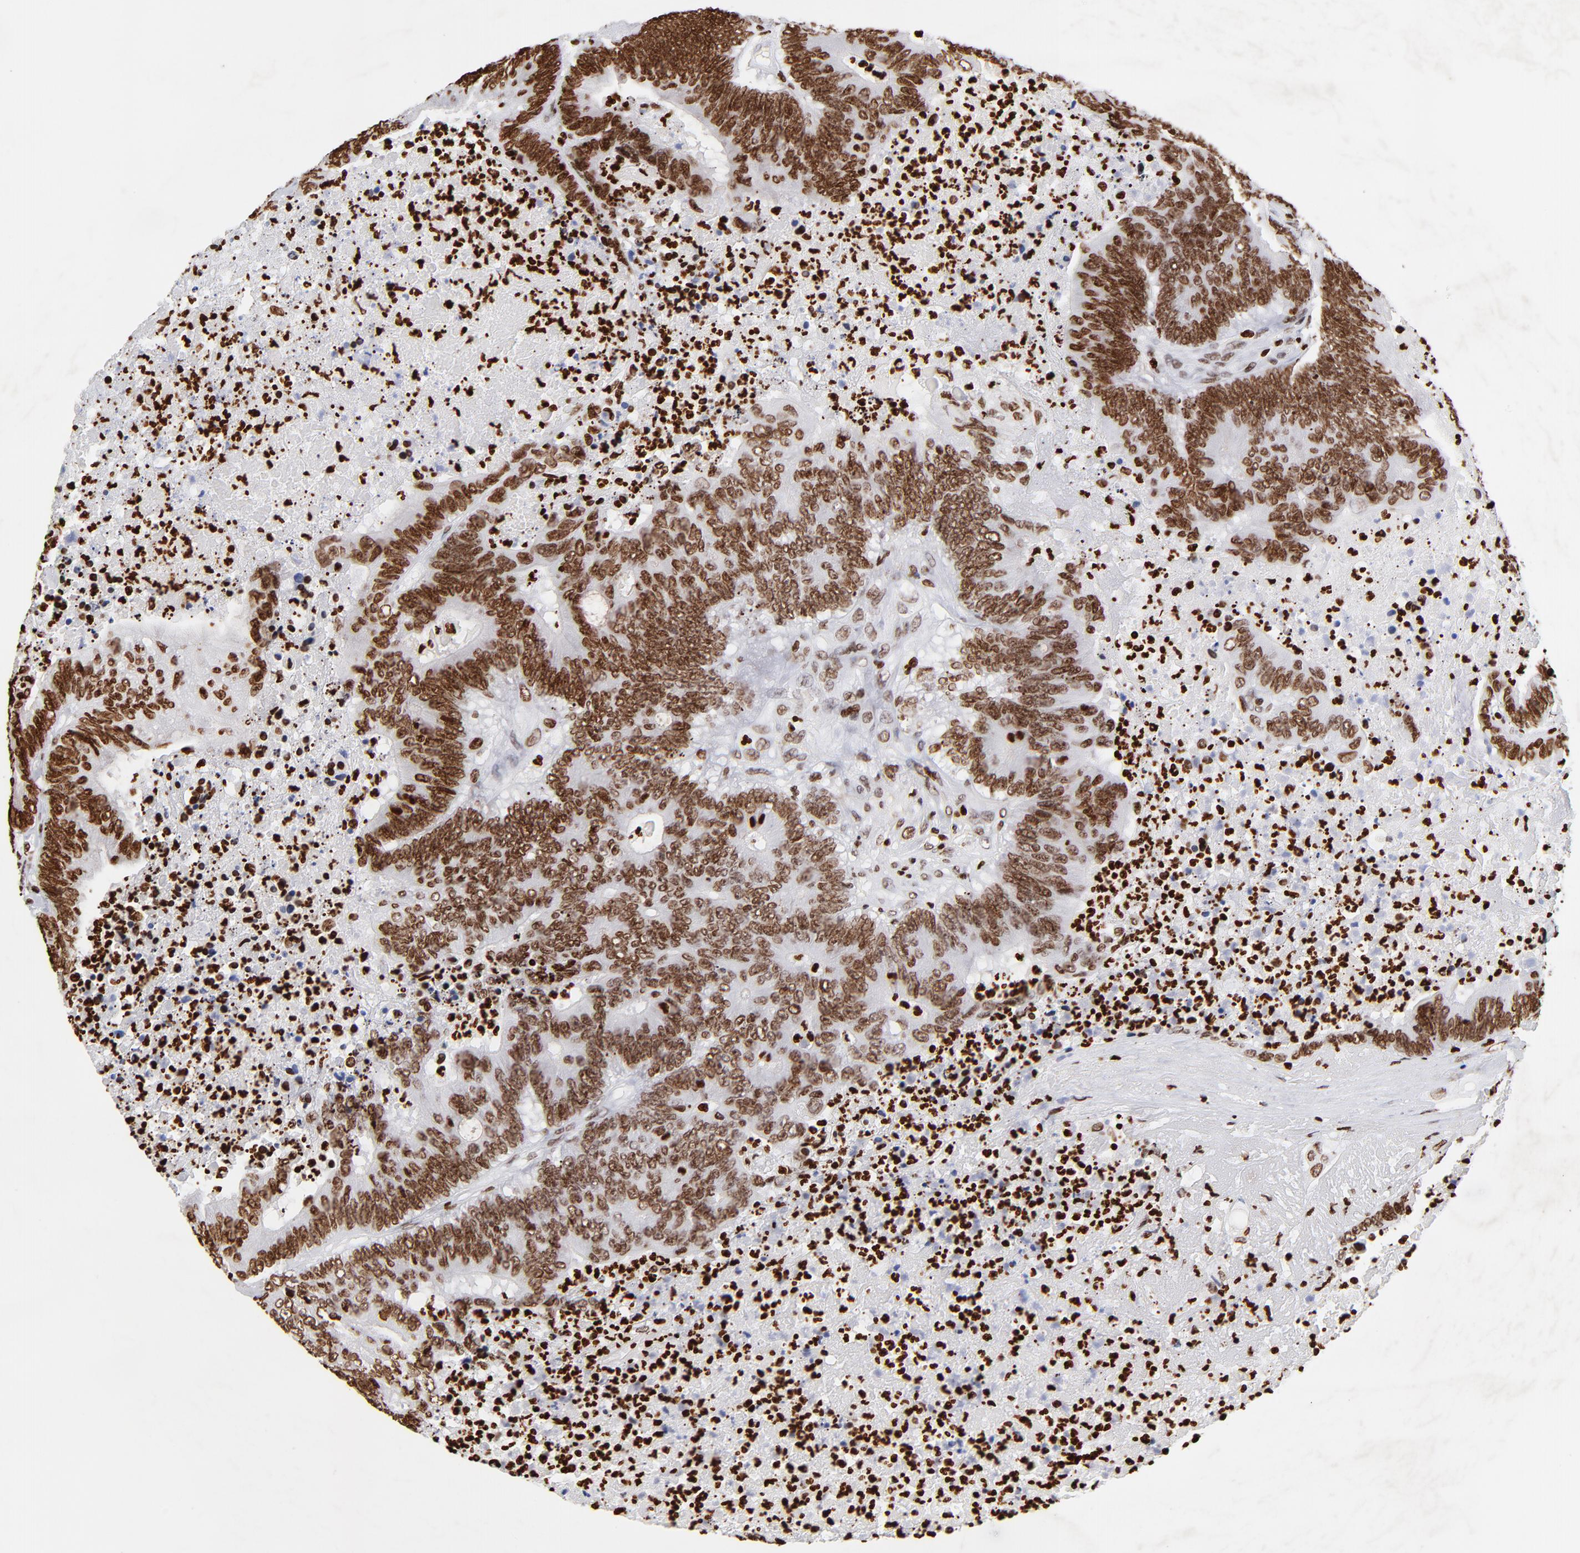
{"staining": {"intensity": "strong", "quantity": ">75%", "location": "nuclear"}, "tissue": "colorectal cancer", "cell_type": "Tumor cells", "image_type": "cancer", "snomed": [{"axis": "morphology", "description": "Adenocarcinoma, NOS"}, {"axis": "topography", "description": "Colon"}], "caption": "Immunohistochemical staining of colorectal cancer shows high levels of strong nuclear protein positivity in about >75% of tumor cells.", "gene": "FBH1", "patient": {"sex": "male", "age": 65}}